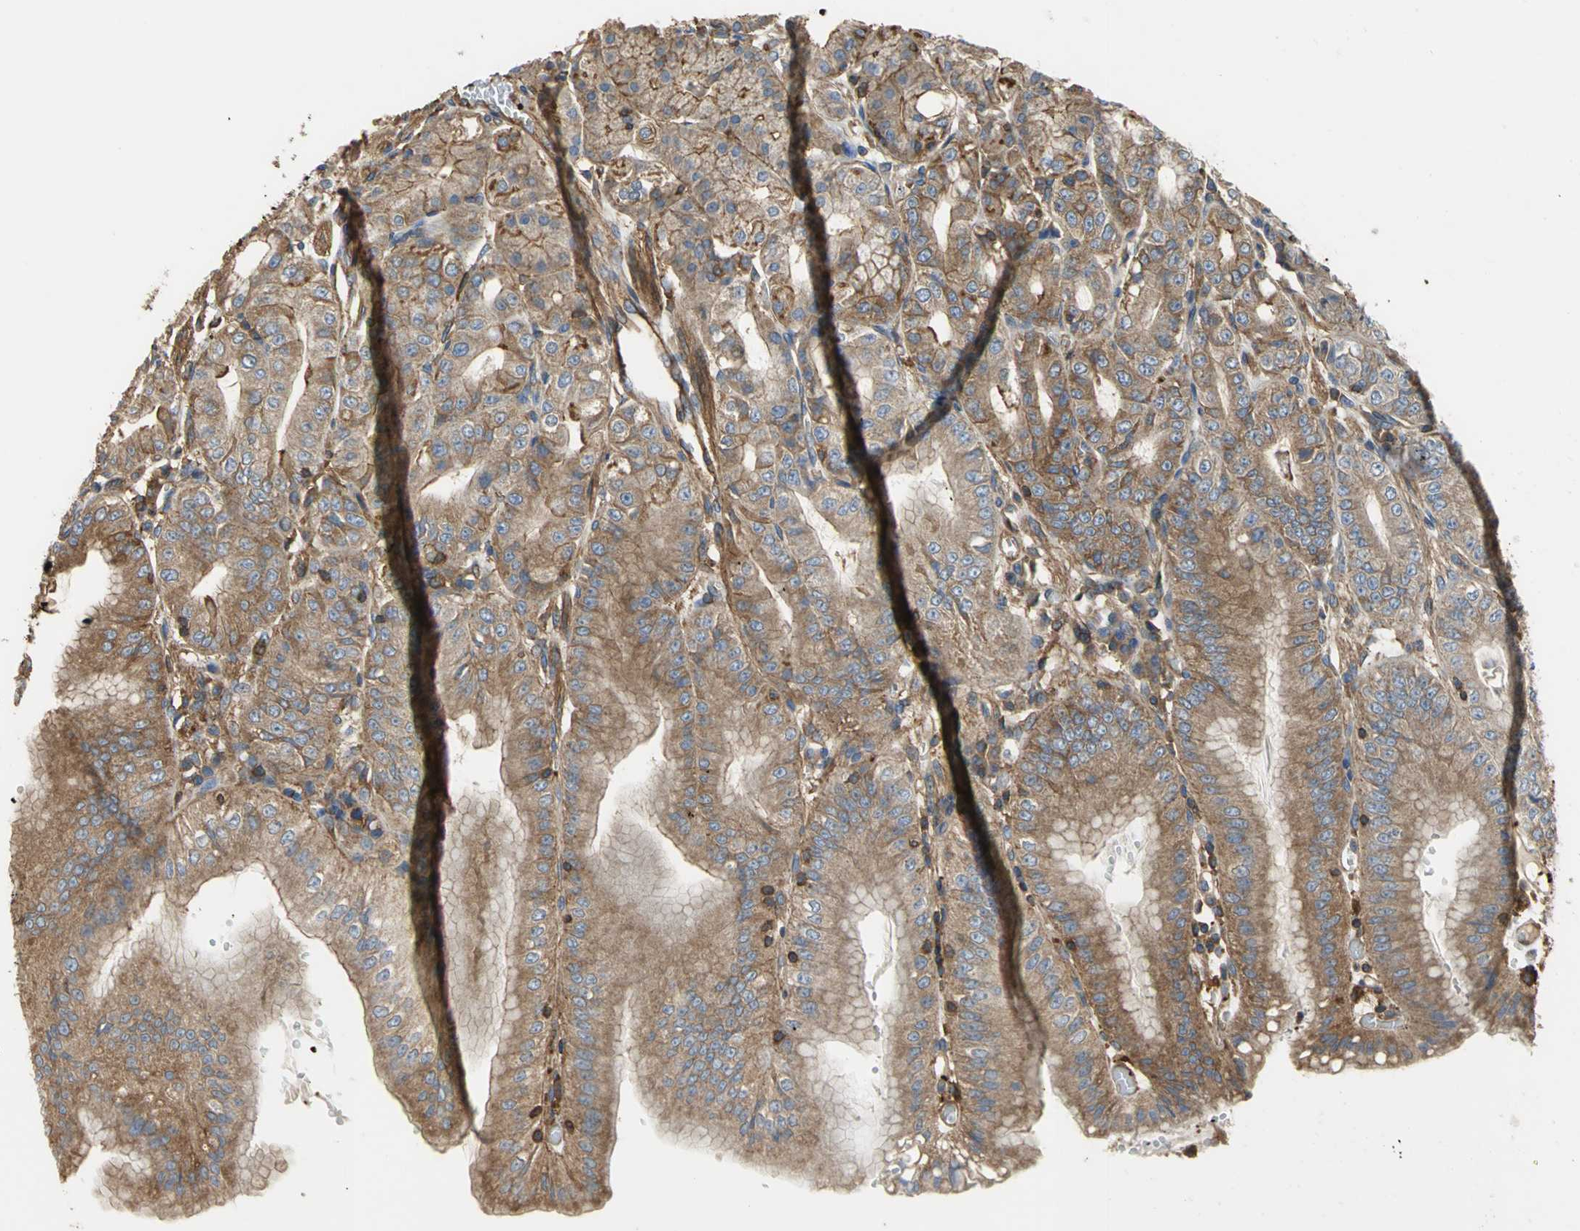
{"staining": {"intensity": "moderate", "quantity": ">75%", "location": "cytoplasmic/membranous"}, "tissue": "stomach", "cell_type": "Glandular cells", "image_type": "normal", "snomed": [{"axis": "morphology", "description": "Normal tissue, NOS"}, {"axis": "topography", "description": "Stomach, lower"}], "caption": "The histopathology image displays immunohistochemical staining of unremarkable stomach. There is moderate cytoplasmic/membranous expression is seen in about >75% of glandular cells. Immunohistochemistry (ihc) stains the protein in brown and the nuclei are stained blue.", "gene": "TLN1", "patient": {"sex": "male", "age": 71}}